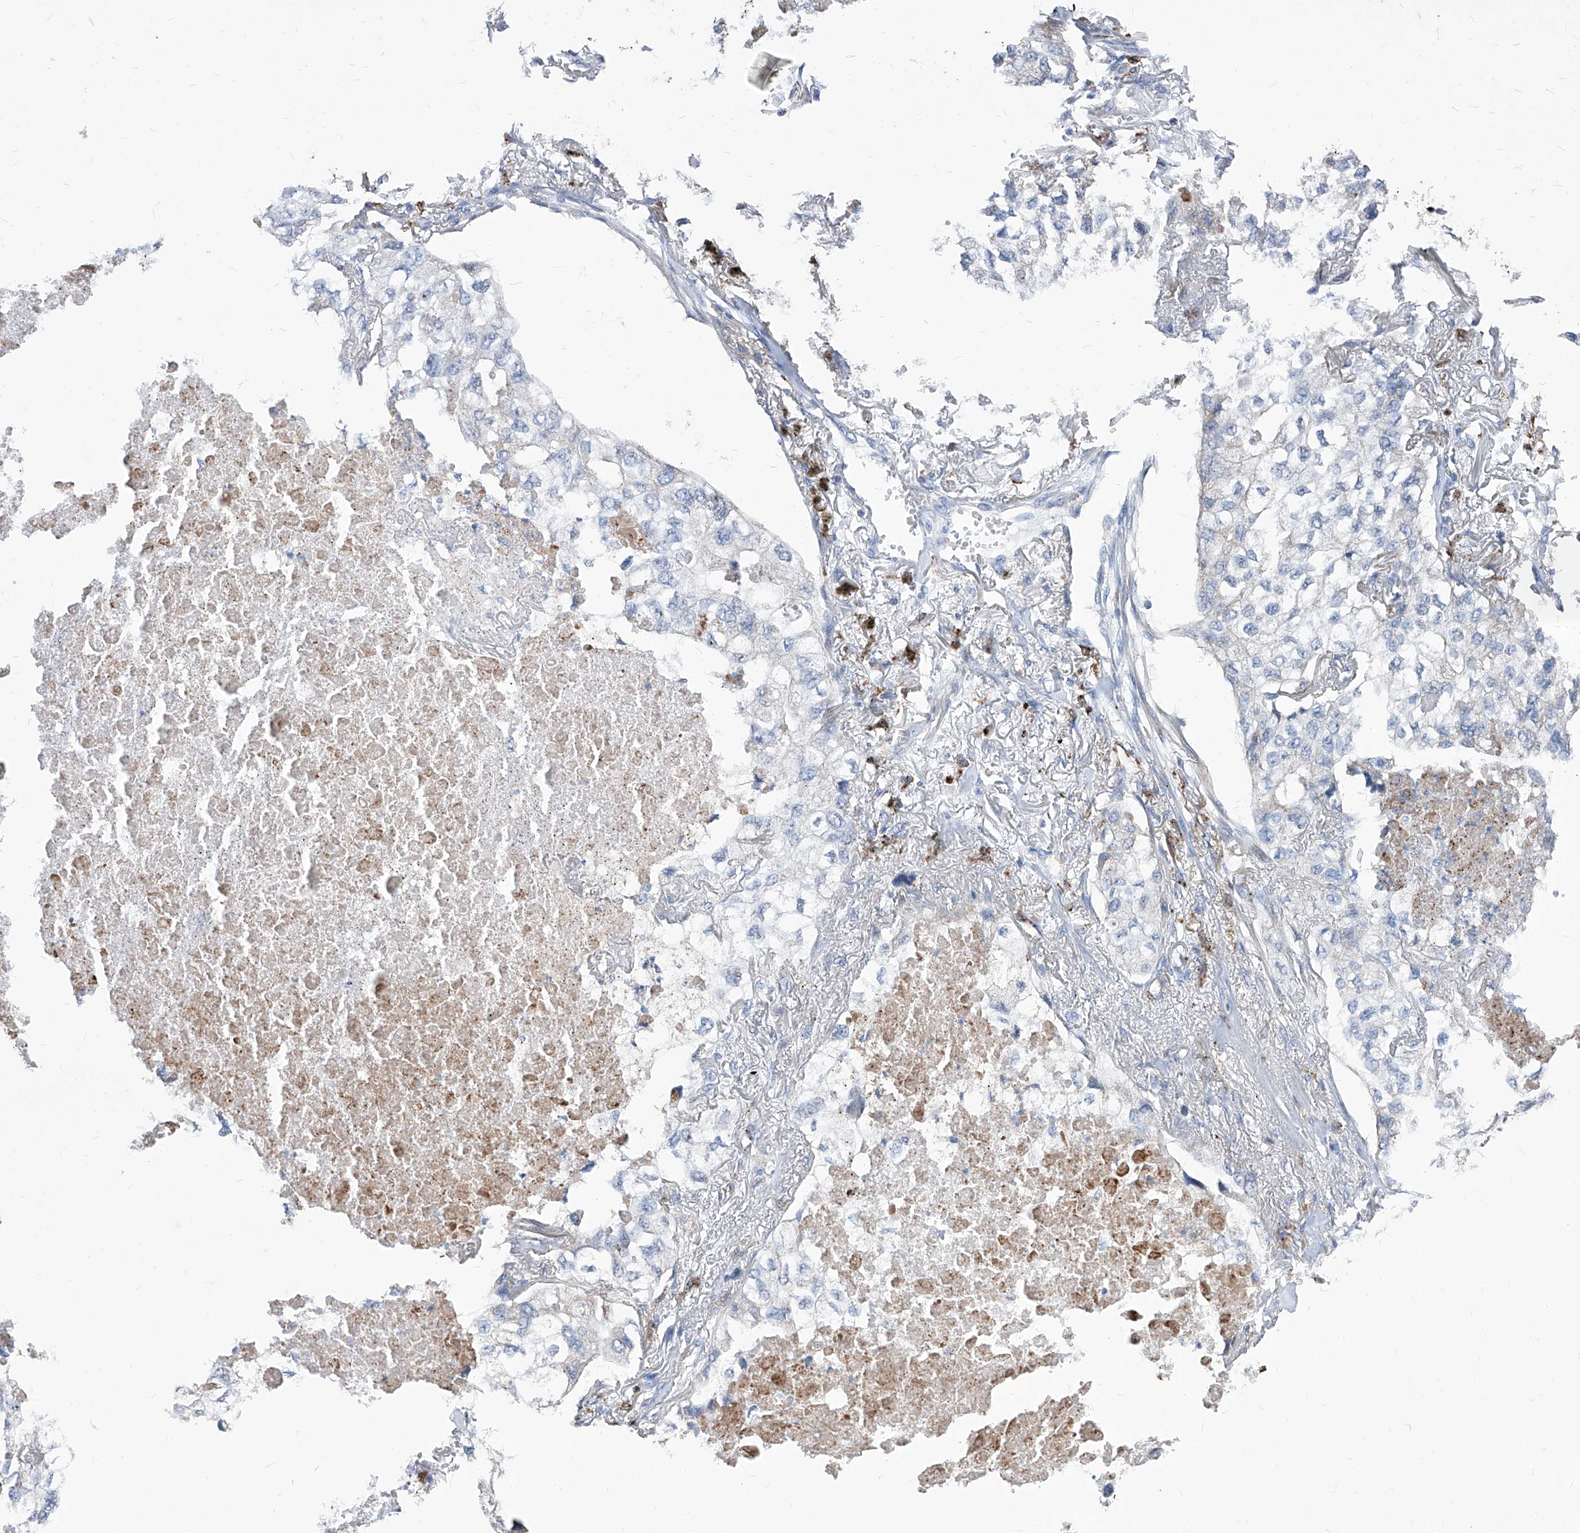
{"staining": {"intensity": "negative", "quantity": "none", "location": "none"}, "tissue": "lung cancer", "cell_type": "Tumor cells", "image_type": "cancer", "snomed": [{"axis": "morphology", "description": "Adenocarcinoma, NOS"}, {"axis": "topography", "description": "Lung"}], "caption": "Immunohistochemistry micrograph of human lung adenocarcinoma stained for a protein (brown), which shows no positivity in tumor cells.", "gene": "UBOX5", "patient": {"sex": "male", "age": 65}}